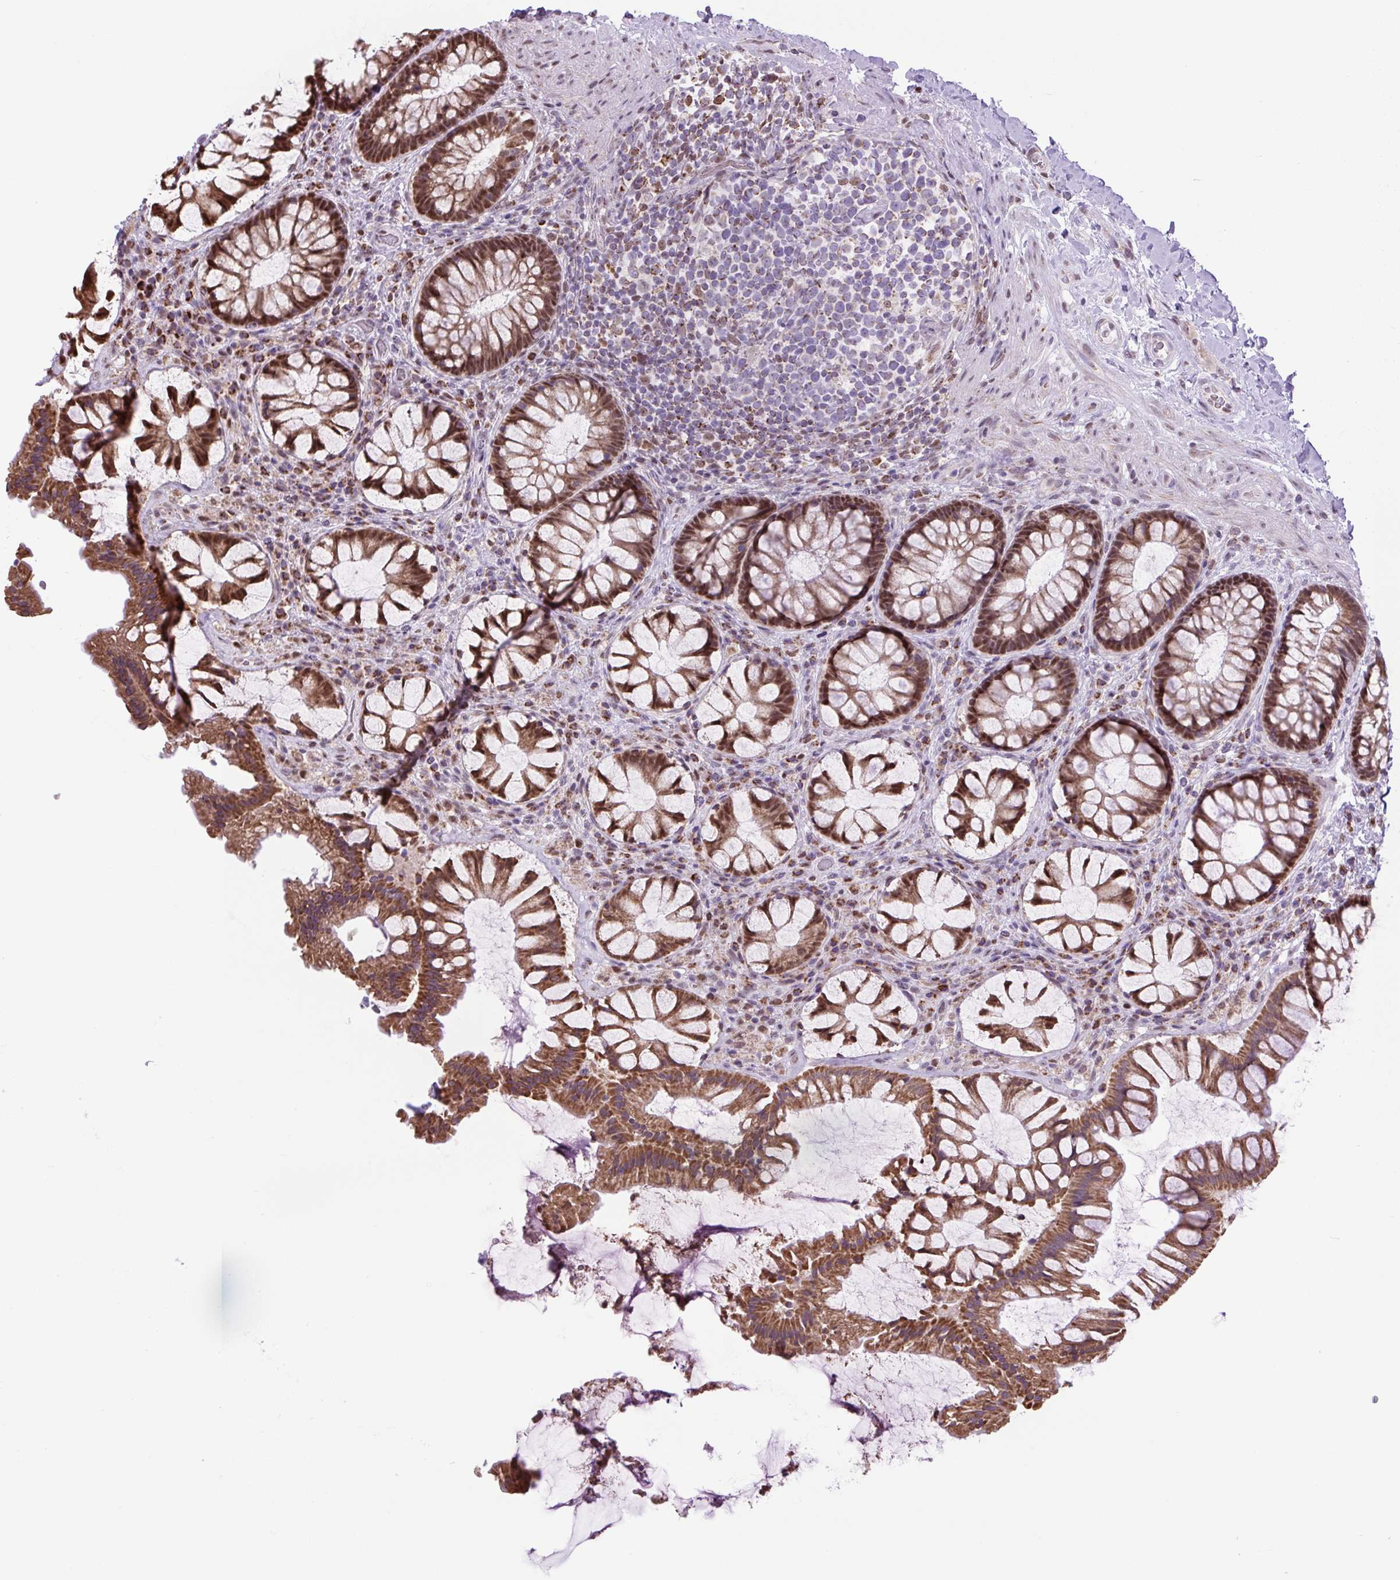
{"staining": {"intensity": "moderate", "quantity": ">75%", "location": "cytoplasmic/membranous,nuclear"}, "tissue": "rectum", "cell_type": "Glandular cells", "image_type": "normal", "snomed": [{"axis": "morphology", "description": "Normal tissue, NOS"}, {"axis": "topography", "description": "Rectum"}], "caption": "This micrograph reveals immunohistochemistry staining of normal rectum, with medium moderate cytoplasmic/membranous,nuclear expression in approximately >75% of glandular cells.", "gene": "SCO2", "patient": {"sex": "female", "age": 58}}